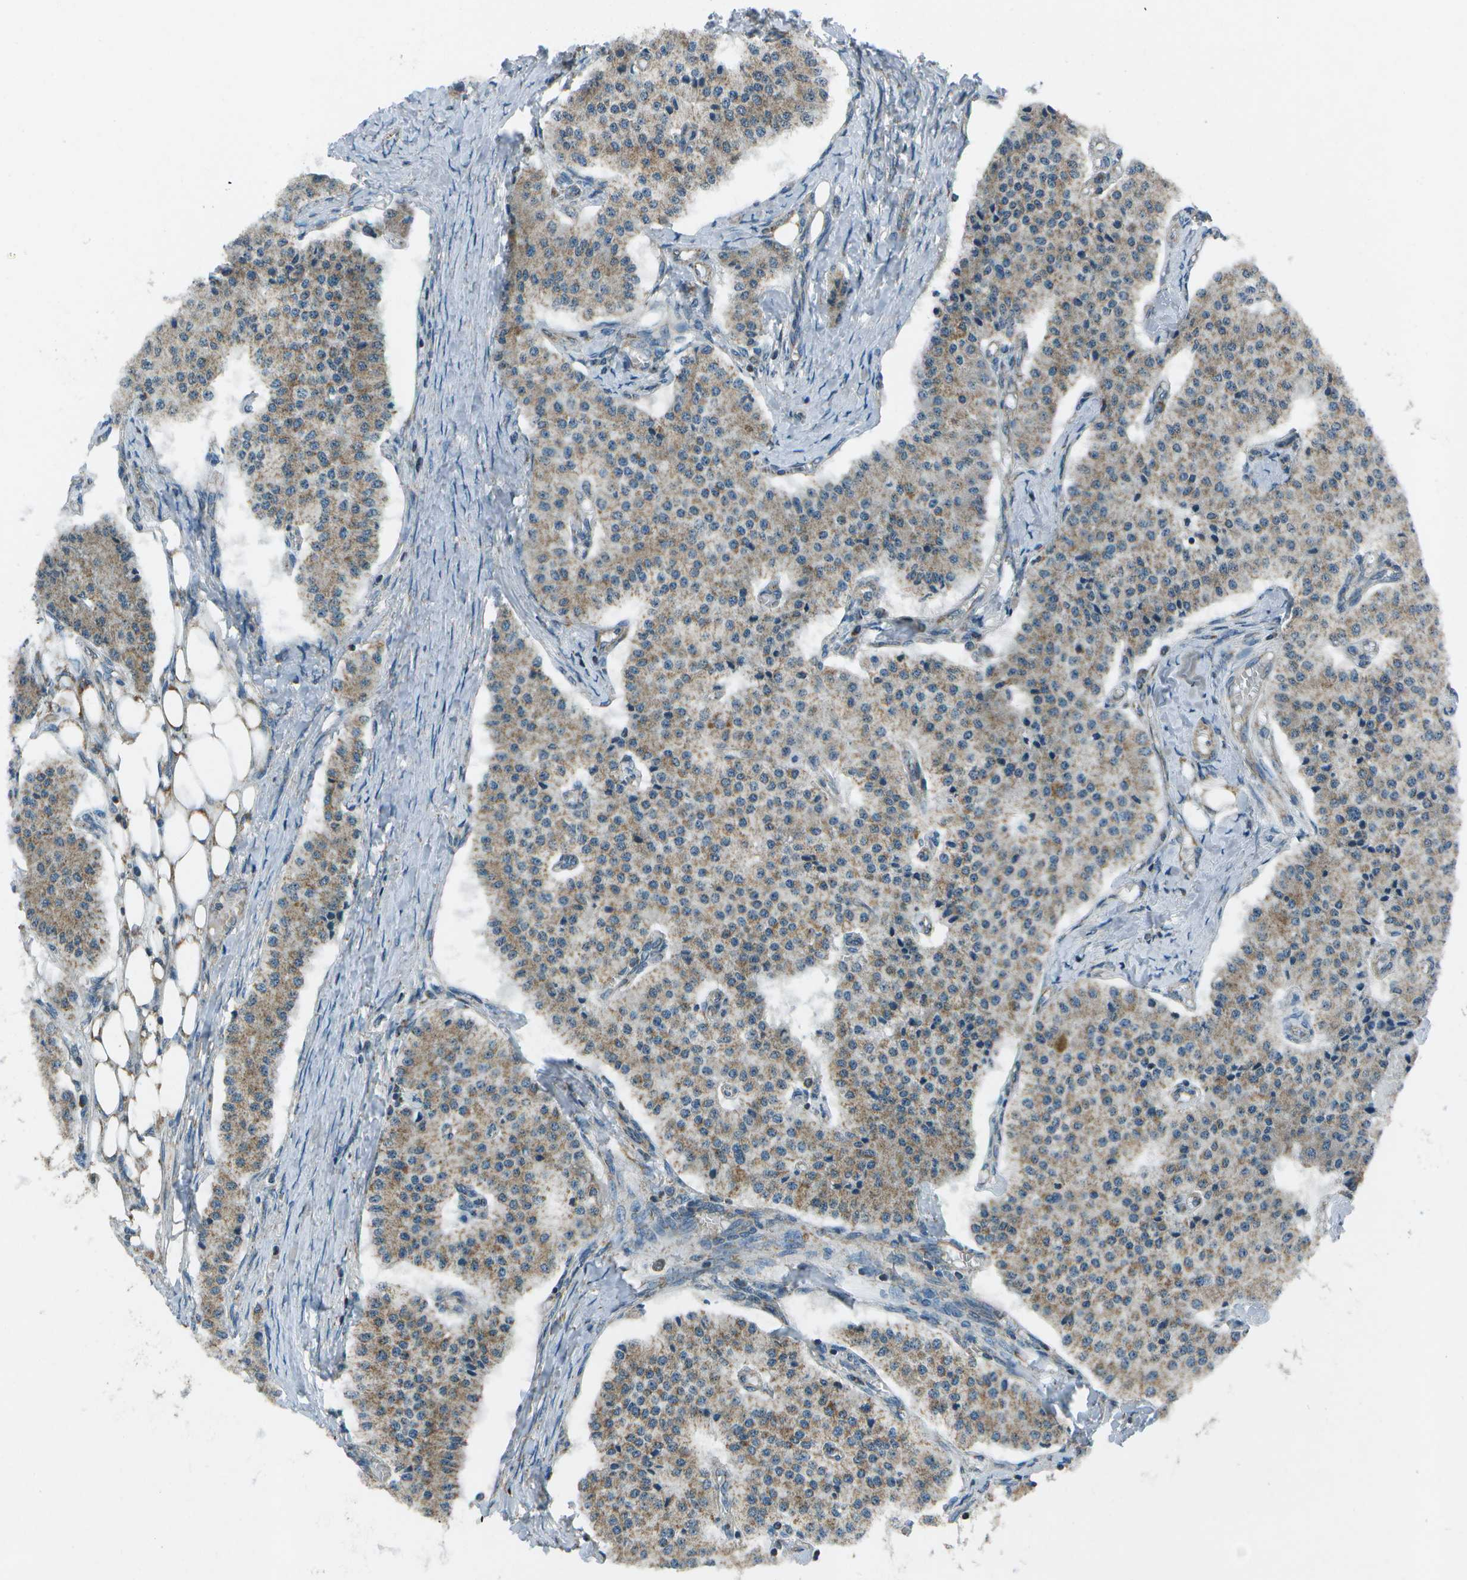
{"staining": {"intensity": "moderate", "quantity": "25%-75%", "location": "cytoplasmic/membranous"}, "tissue": "carcinoid", "cell_type": "Tumor cells", "image_type": "cancer", "snomed": [{"axis": "morphology", "description": "Carcinoid, malignant, NOS"}, {"axis": "topography", "description": "Colon"}], "caption": "Immunohistochemistry of carcinoid (malignant) demonstrates medium levels of moderate cytoplasmic/membranous expression in approximately 25%-75% of tumor cells. (DAB (3,3'-diaminobenzidine) = brown stain, brightfield microscopy at high magnification).", "gene": "EIF2AK1", "patient": {"sex": "female", "age": 52}}